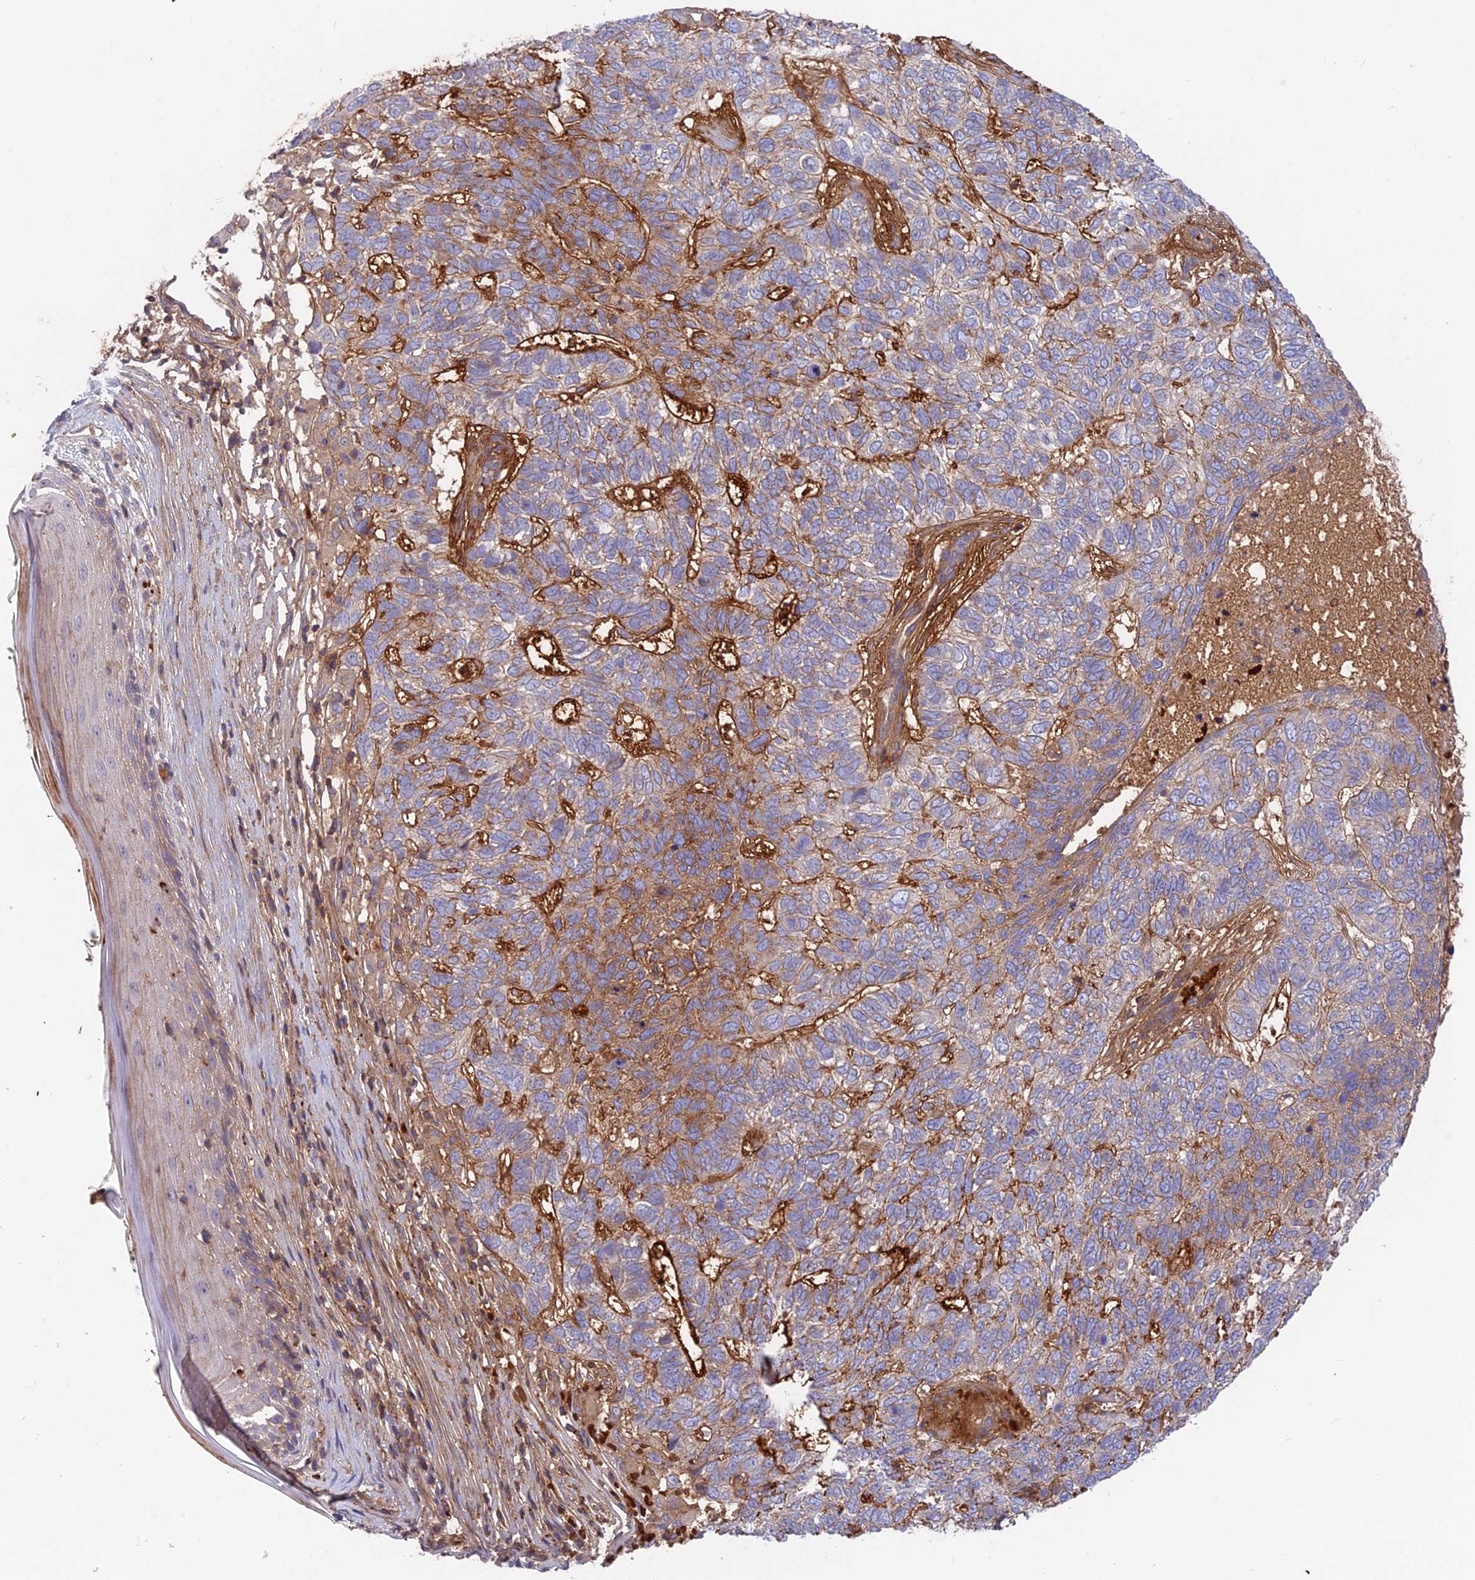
{"staining": {"intensity": "weak", "quantity": "<25%", "location": "cytoplasmic/membranous"}, "tissue": "skin cancer", "cell_type": "Tumor cells", "image_type": "cancer", "snomed": [{"axis": "morphology", "description": "Basal cell carcinoma"}, {"axis": "topography", "description": "Skin"}], "caption": "This is an immunohistochemistry photomicrograph of skin cancer. There is no positivity in tumor cells.", "gene": "CPNE7", "patient": {"sex": "female", "age": 65}}